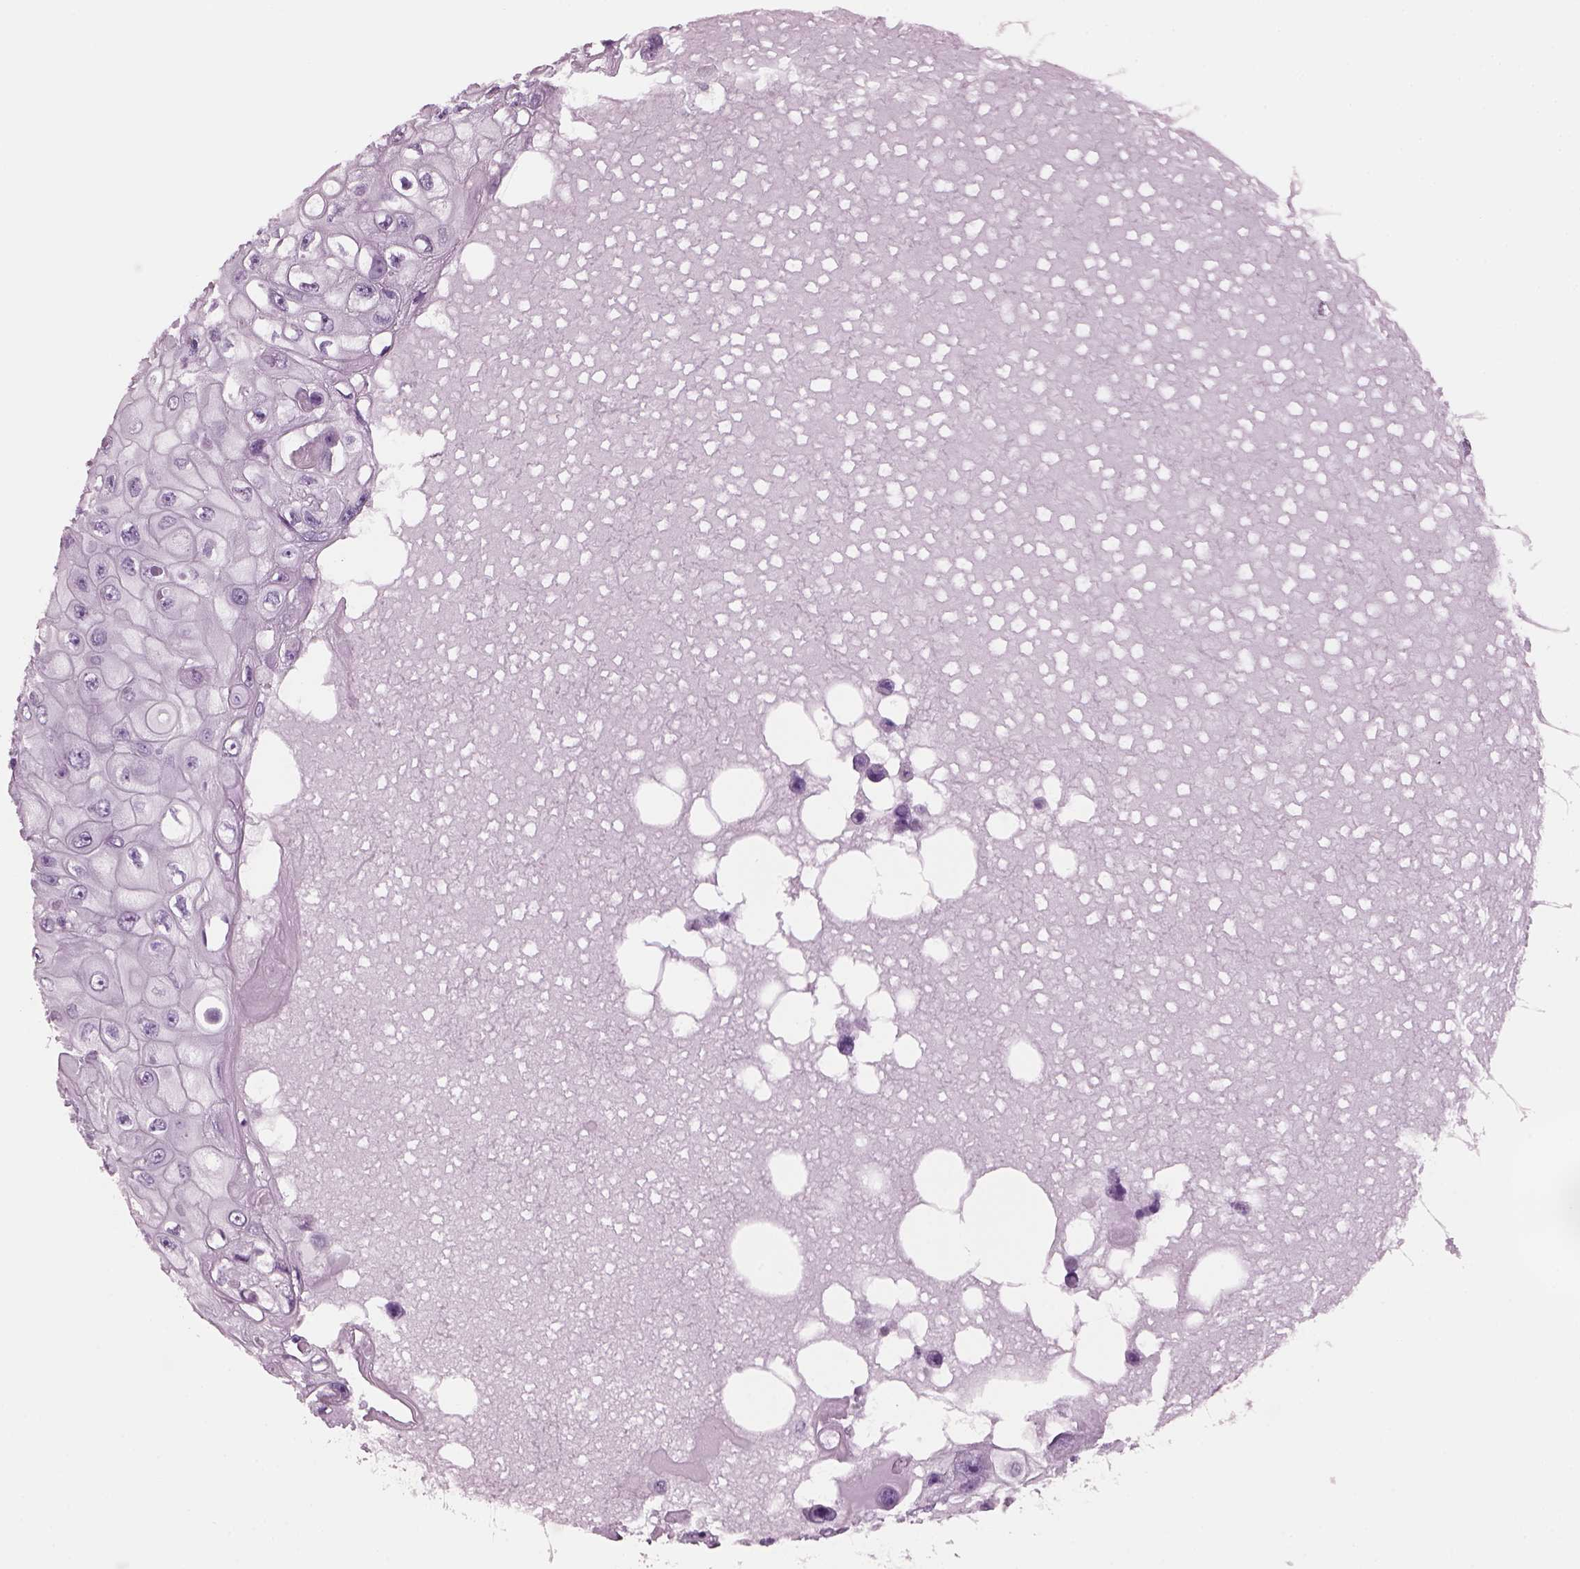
{"staining": {"intensity": "negative", "quantity": "none", "location": "none"}, "tissue": "skin cancer", "cell_type": "Tumor cells", "image_type": "cancer", "snomed": [{"axis": "morphology", "description": "Squamous cell carcinoma, NOS"}, {"axis": "topography", "description": "Skin"}], "caption": "Histopathology image shows no protein positivity in tumor cells of skin cancer tissue.", "gene": "KRTAP3-2", "patient": {"sex": "male", "age": 82}}